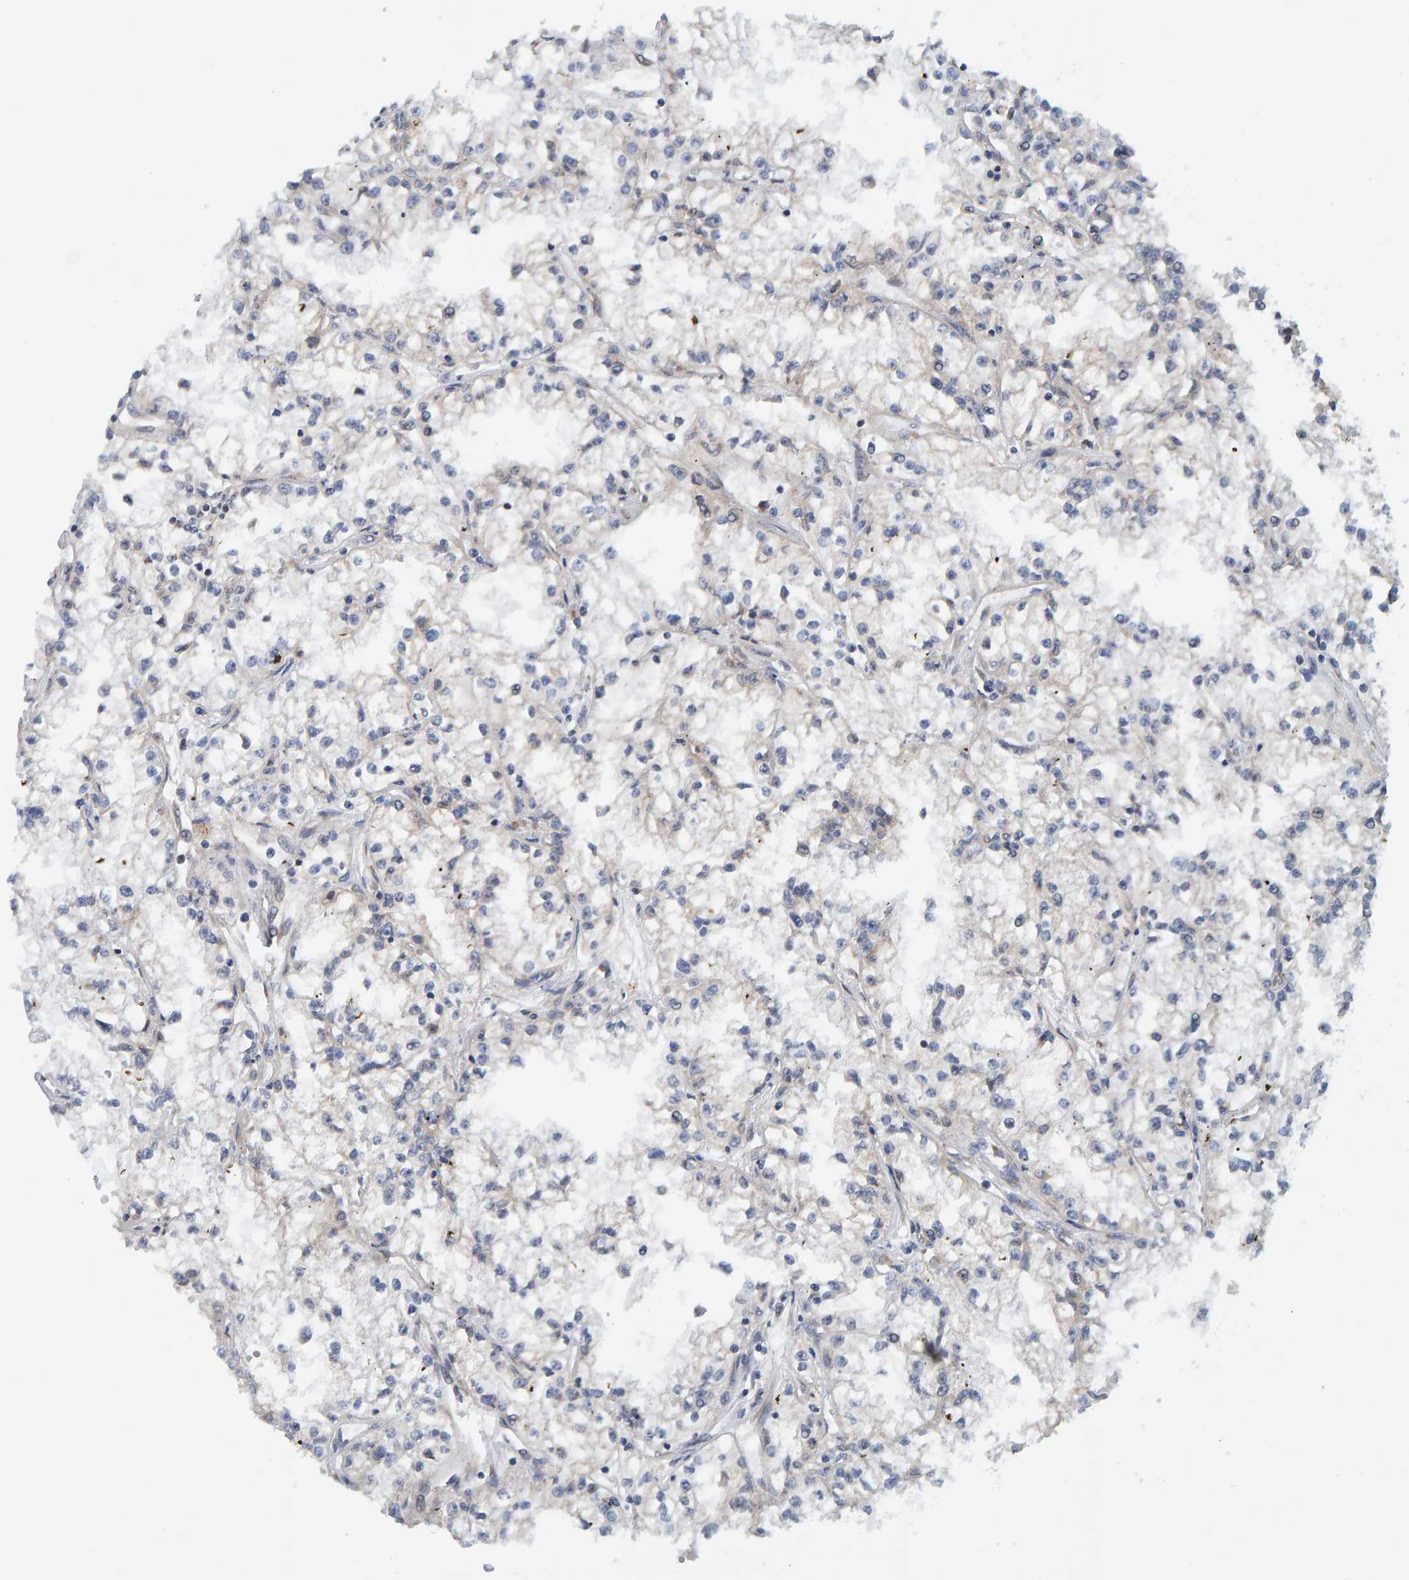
{"staining": {"intensity": "negative", "quantity": "none", "location": "none"}, "tissue": "renal cancer", "cell_type": "Tumor cells", "image_type": "cancer", "snomed": [{"axis": "morphology", "description": "Adenocarcinoma, NOS"}, {"axis": "topography", "description": "Kidney"}], "caption": "This is an immunohistochemistry micrograph of human renal cancer. There is no expression in tumor cells.", "gene": "SCRN2", "patient": {"sex": "male", "age": 56}}